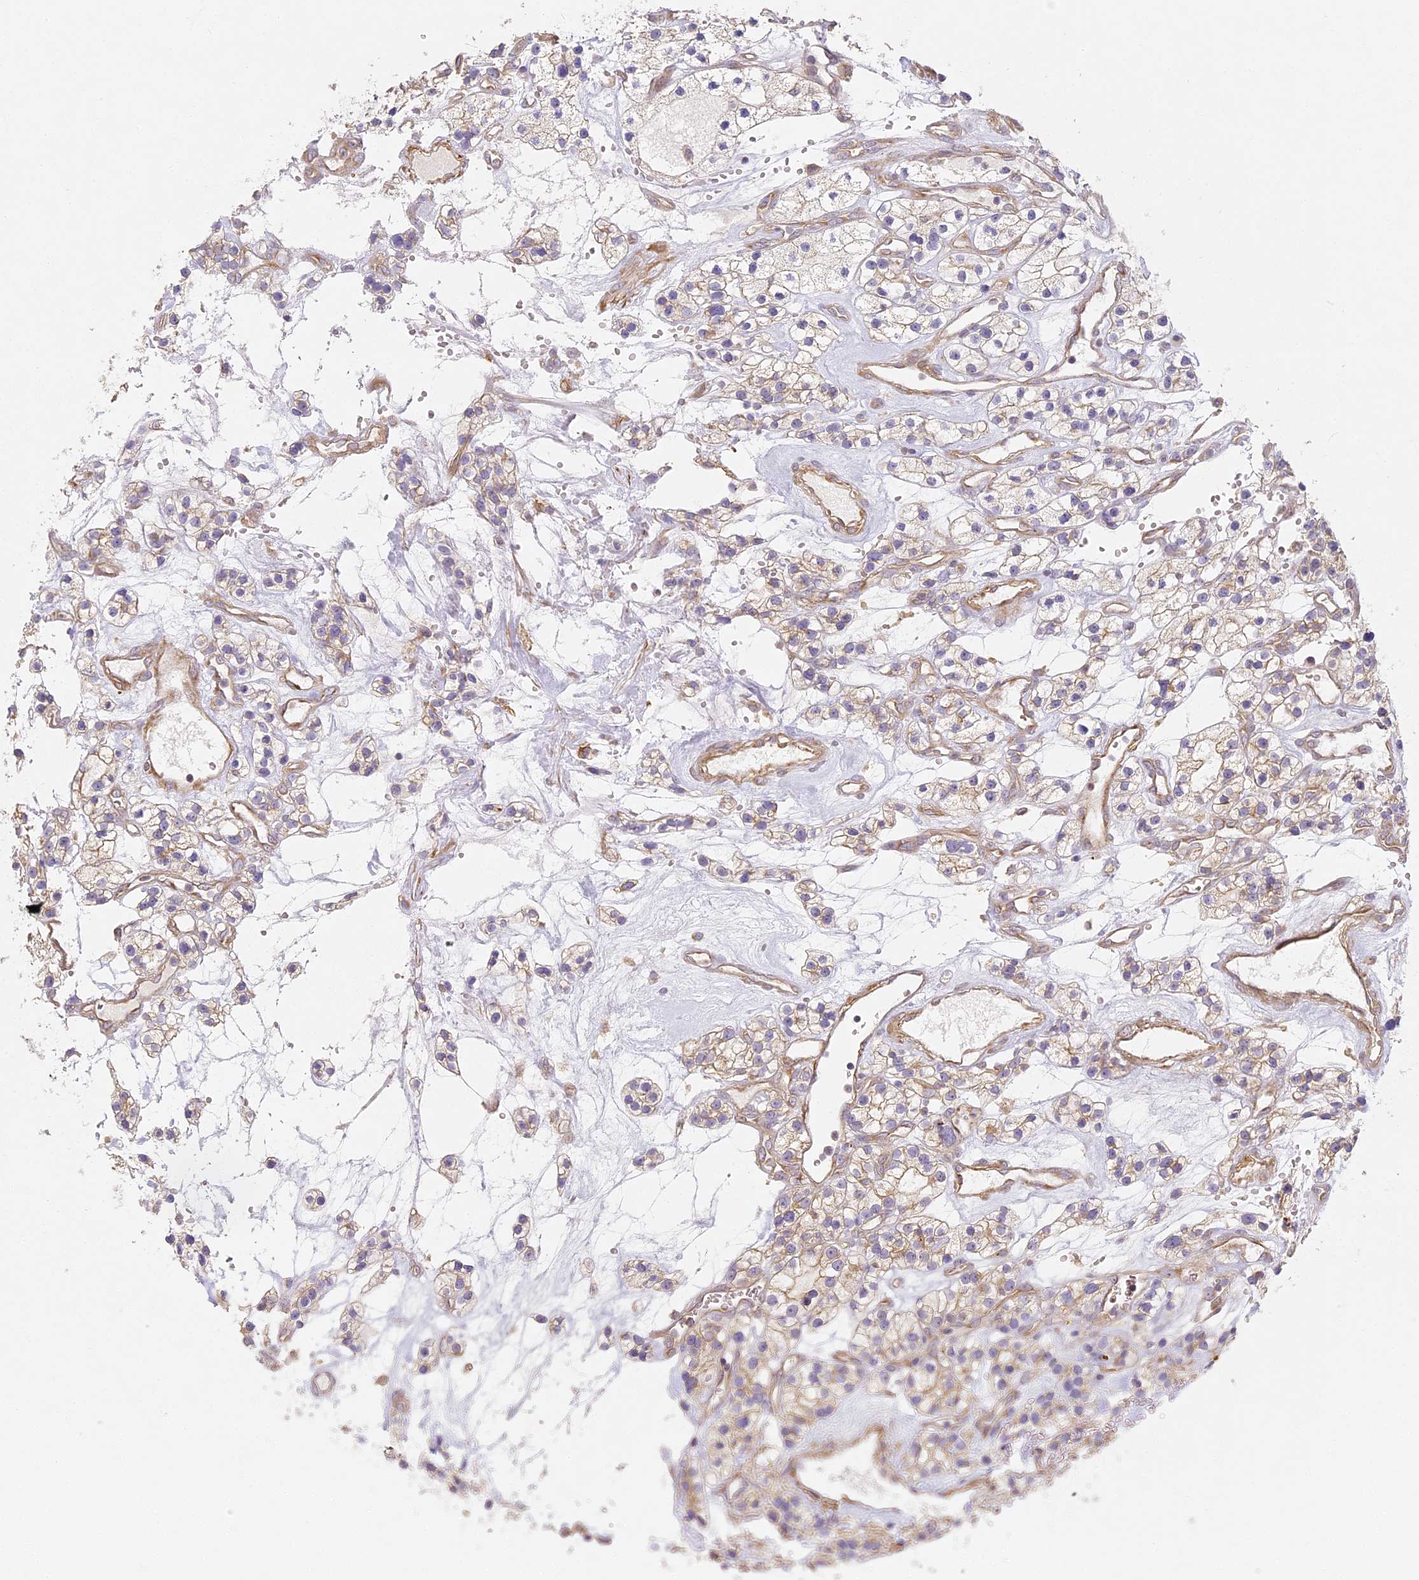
{"staining": {"intensity": "weak", "quantity": "25%-75%", "location": "cytoplasmic/membranous"}, "tissue": "renal cancer", "cell_type": "Tumor cells", "image_type": "cancer", "snomed": [{"axis": "morphology", "description": "Adenocarcinoma, NOS"}, {"axis": "topography", "description": "Kidney"}], "caption": "Weak cytoplasmic/membranous staining for a protein is appreciated in approximately 25%-75% of tumor cells of renal cancer using IHC.", "gene": "MED28", "patient": {"sex": "female", "age": 57}}